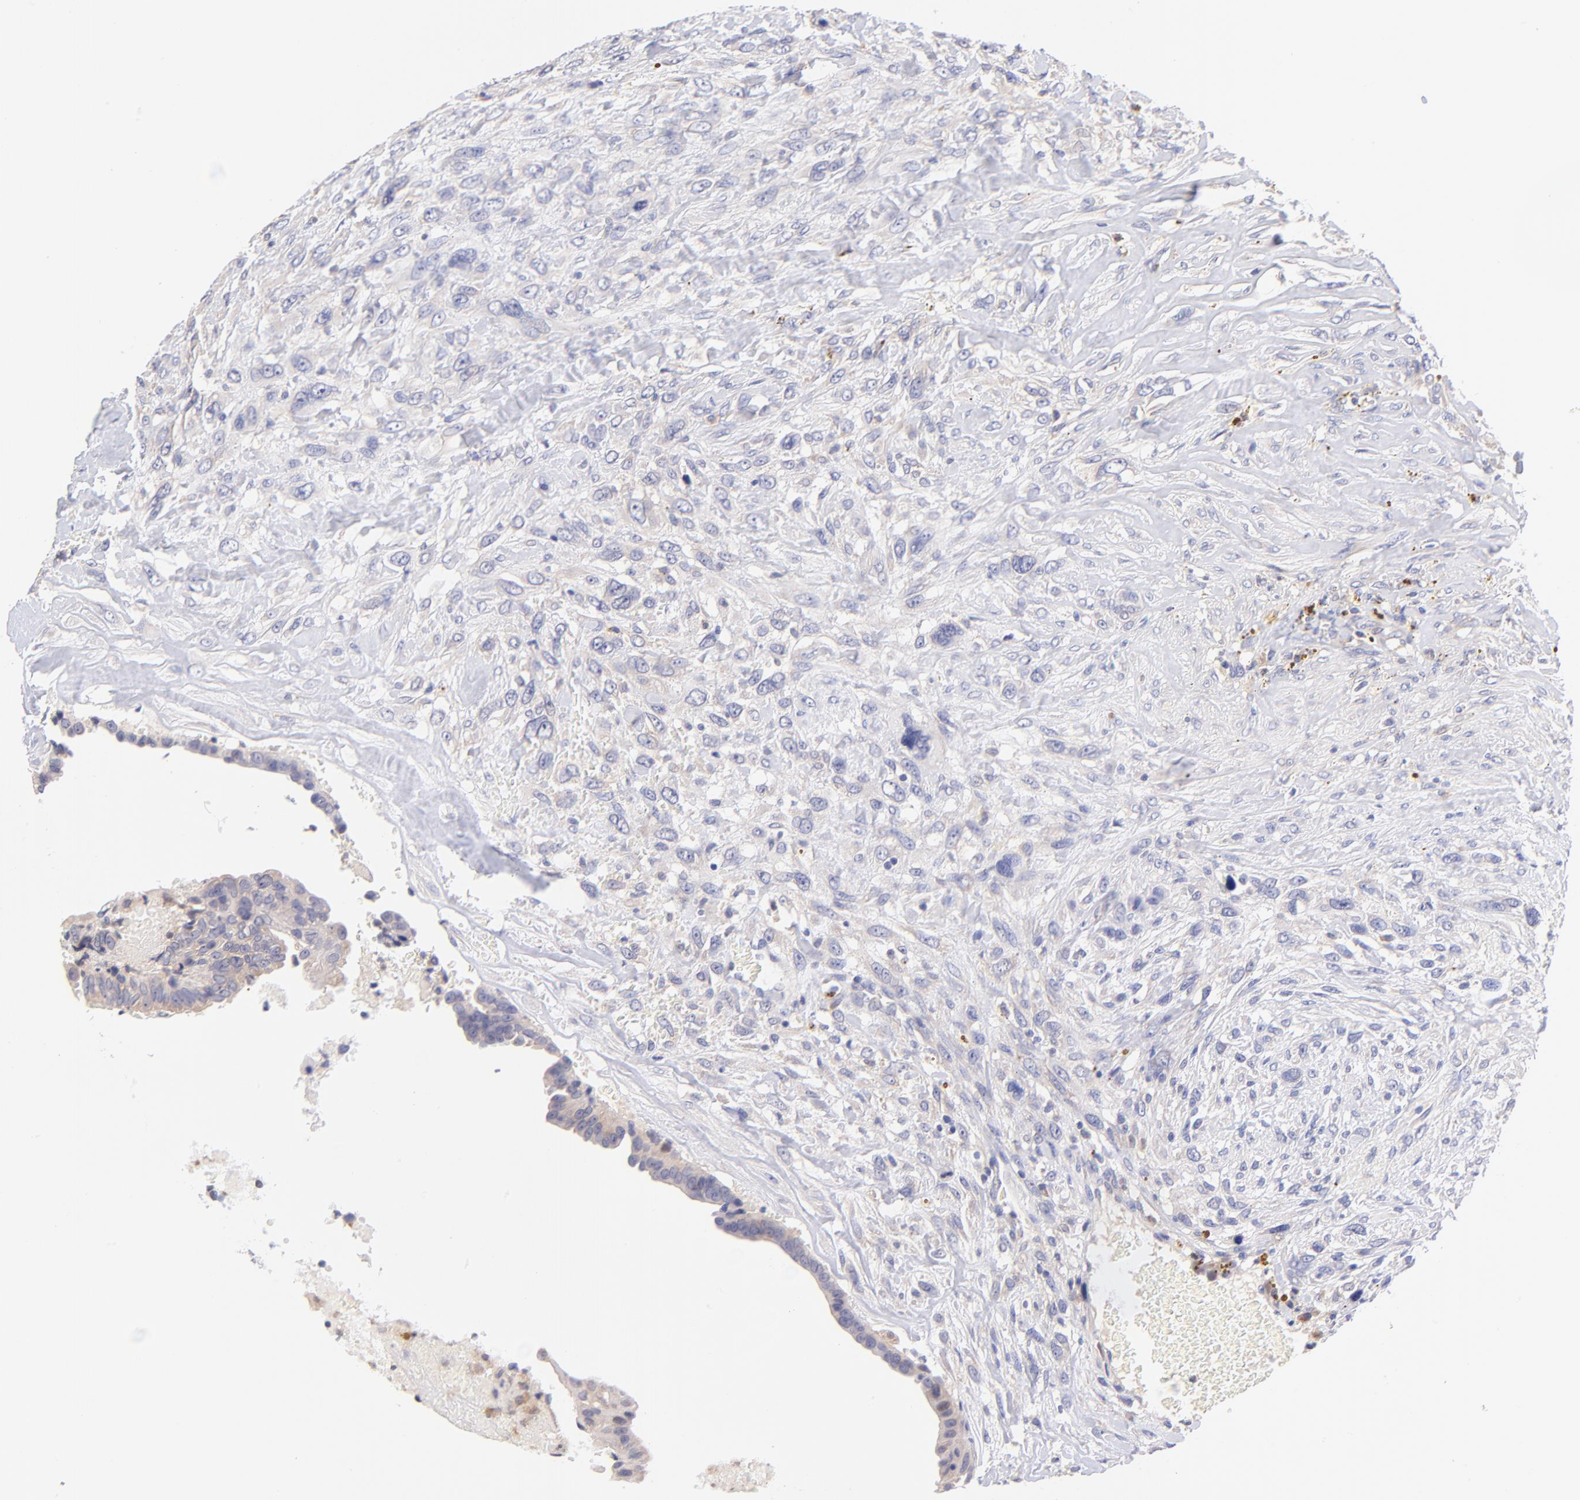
{"staining": {"intensity": "weak", "quantity": "25%-75%", "location": "cytoplasmic/membranous"}, "tissue": "breast cancer", "cell_type": "Tumor cells", "image_type": "cancer", "snomed": [{"axis": "morphology", "description": "Neoplasm, malignant, NOS"}, {"axis": "topography", "description": "Breast"}], "caption": "Neoplasm (malignant) (breast) stained with DAB (3,3'-diaminobenzidine) immunohistochemistry exhibits low levels of weak cytoplasmic/membranous staining in about 25%-75% of tumor cells.", "gene": "RPL11", "patient": {"sex": "female", "age": 50}}